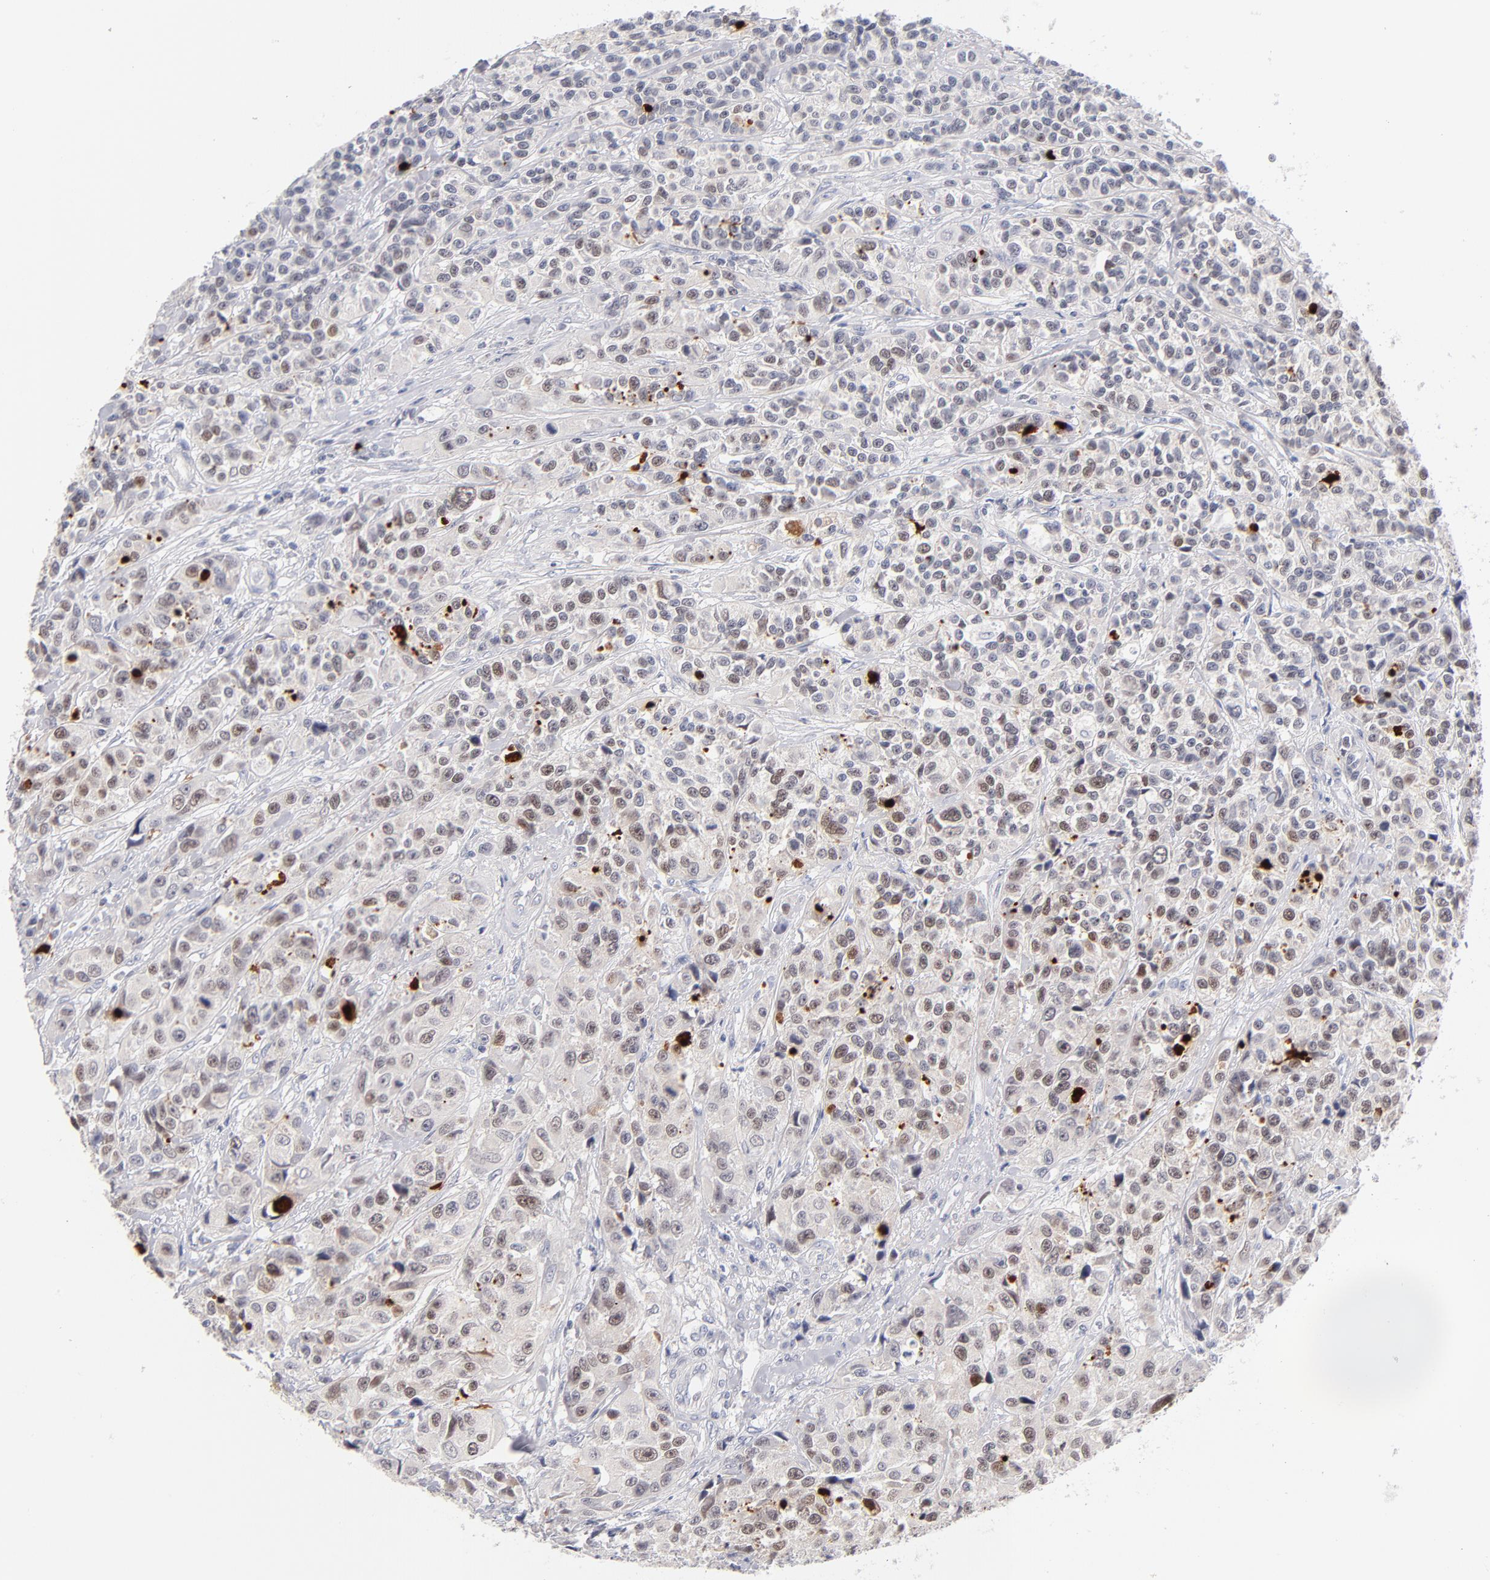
{"staining": {"intensity": "moderate", "quantity": "25%-75%", "location": "nuclear"}, "tissue": "urothelial cancer", "cell_type": "Tumor cells", "image_type": "cancer", "snomed": [{"axis": "morphology", "description": "Urothelial carcinoma, High grade"}, {"axis": "topography", "description": "Urinary bladder"}], "caption": "A medium amount of moderate nuclear positivity is identified in about 25%-75% of tumor cells in high-grade urothelial carcinoma tissue.", "gene": "PARP1", "patient": {"sex": "female", "age": 81}}